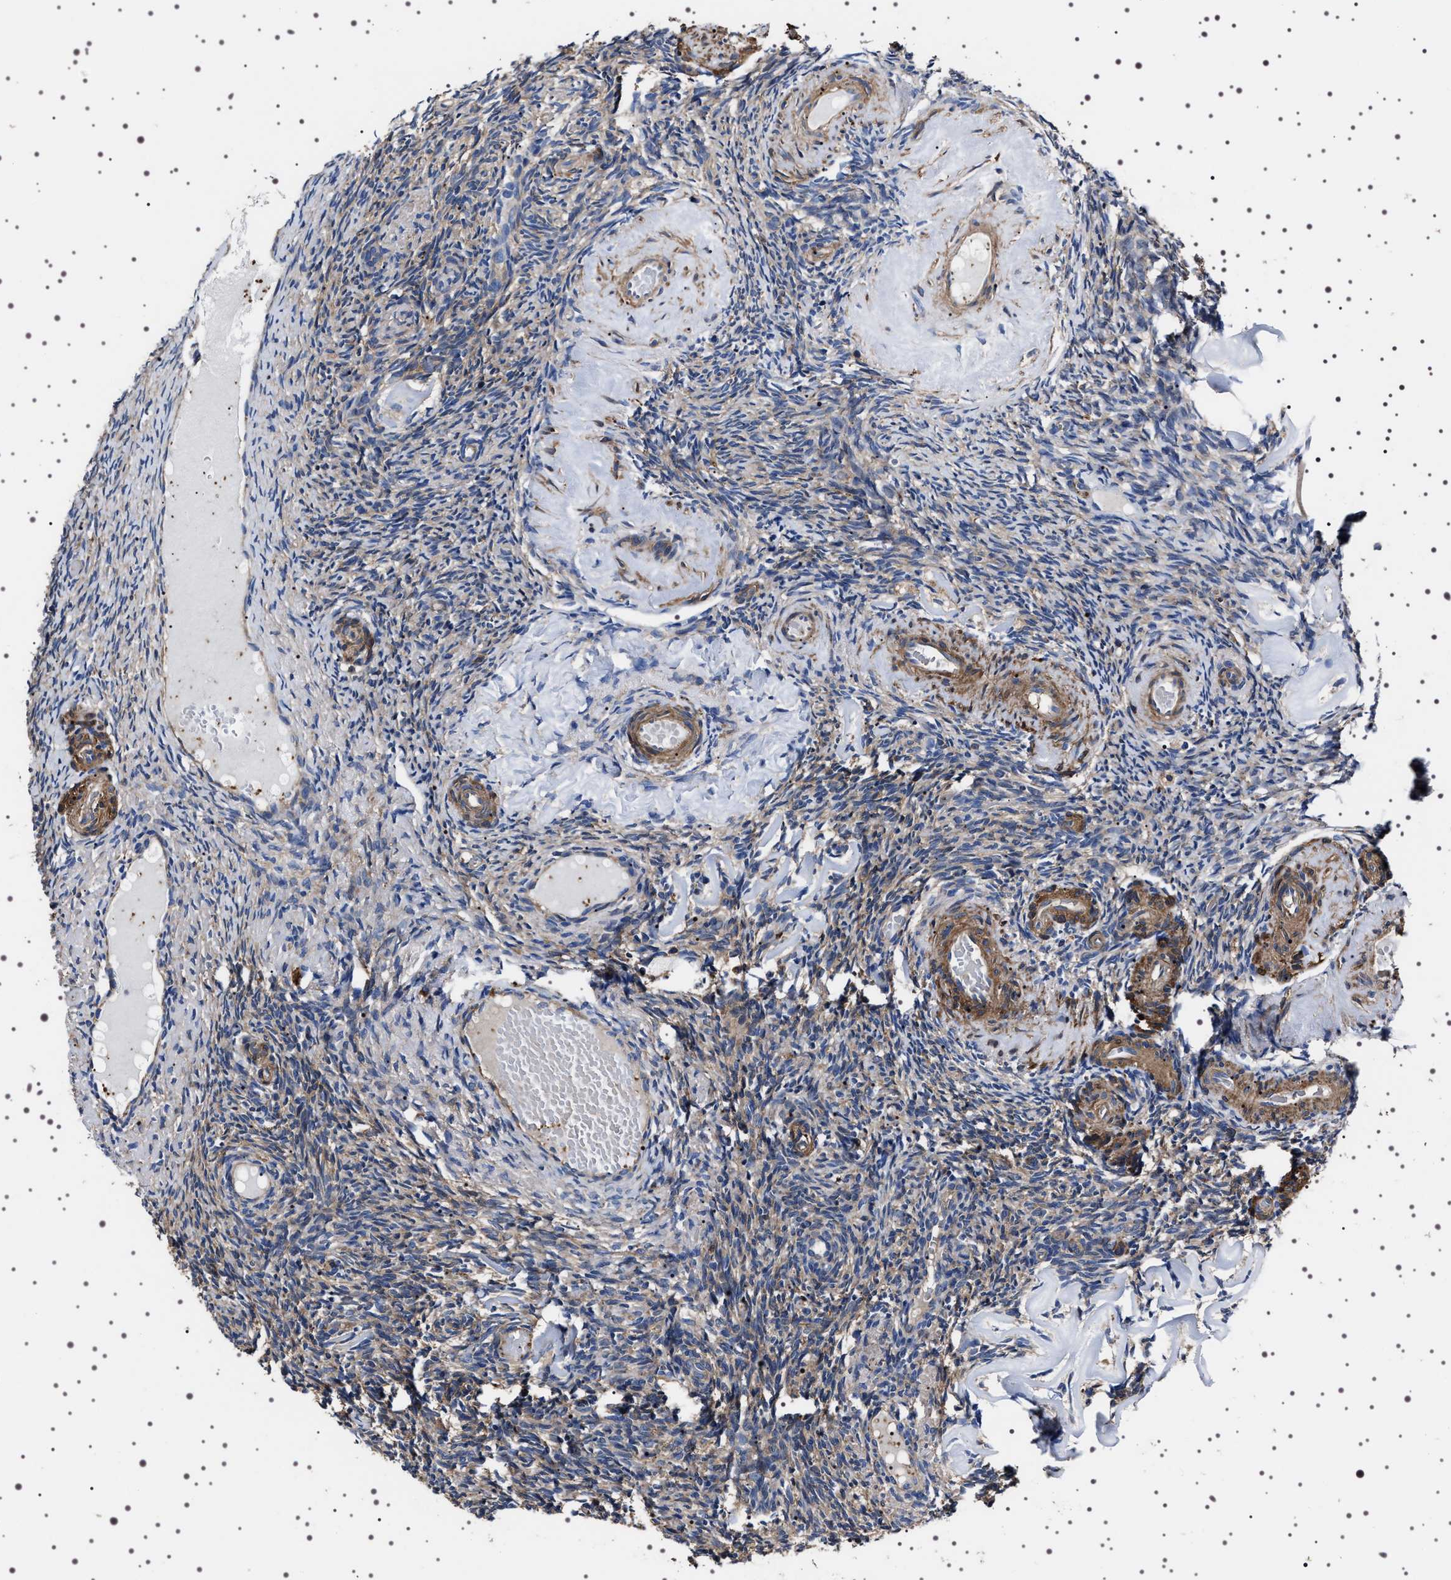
{"staining": {"intensity": "weak", "quantity": "<25%", "location": "cytoplasmic/membranous"}, "tissue": "ovary", "cell_type": "Ovarian stroma cells", "image_type": "normal", "snomed": [{"axis": "morphology", "description": "Normal tissue, NOS"}, {"axis": "topography", "description": "Ovary"}], "caption": "Human ovary stained for a protein using immunohistochemistry reveals no staining in ovarian stroma cells.", "gene": "WDR1", "patient": {"sex": "female", "age": 60}}